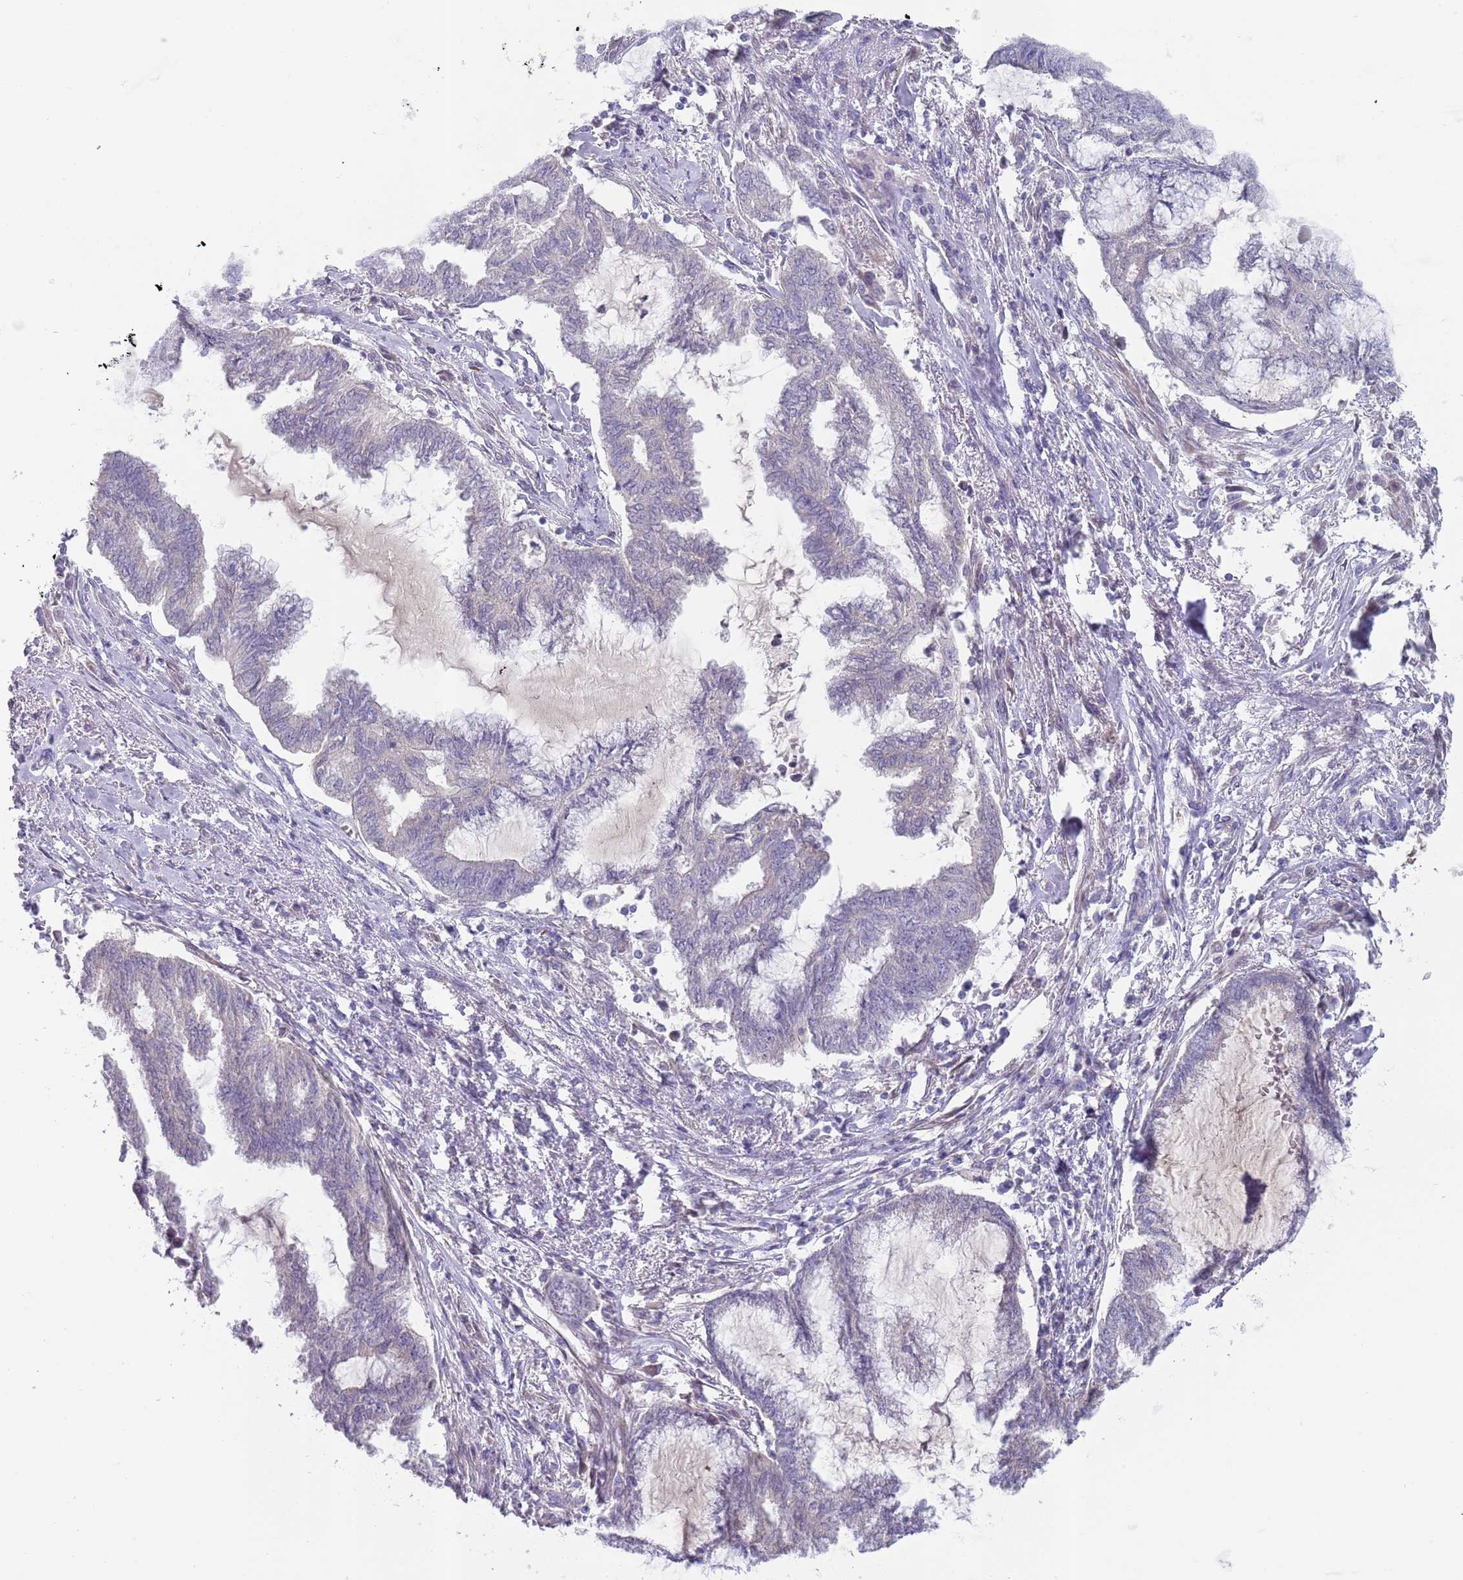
{"staining": {"intensity": "negative", "quantity": "none", "location": "none"}, "tissue": "endometrial cancer", "cell_type": "Tumor cells", "image_type": "cancer", "snomed": [{"axis": "morphology", "description": "Adenocarcinoma, NOS"}, {"axis": "topography", "description": "Endometrium"}], "caption": "High magnification brightfield microscopy of endometrial cancer (adenocarcinoma) stained with DAB (brown) and counterstained with hematoxylin (blue): tumor cells show no significant staining.", "gene": "PRAC1", "patient": {"sex": "female", "age": 86}}